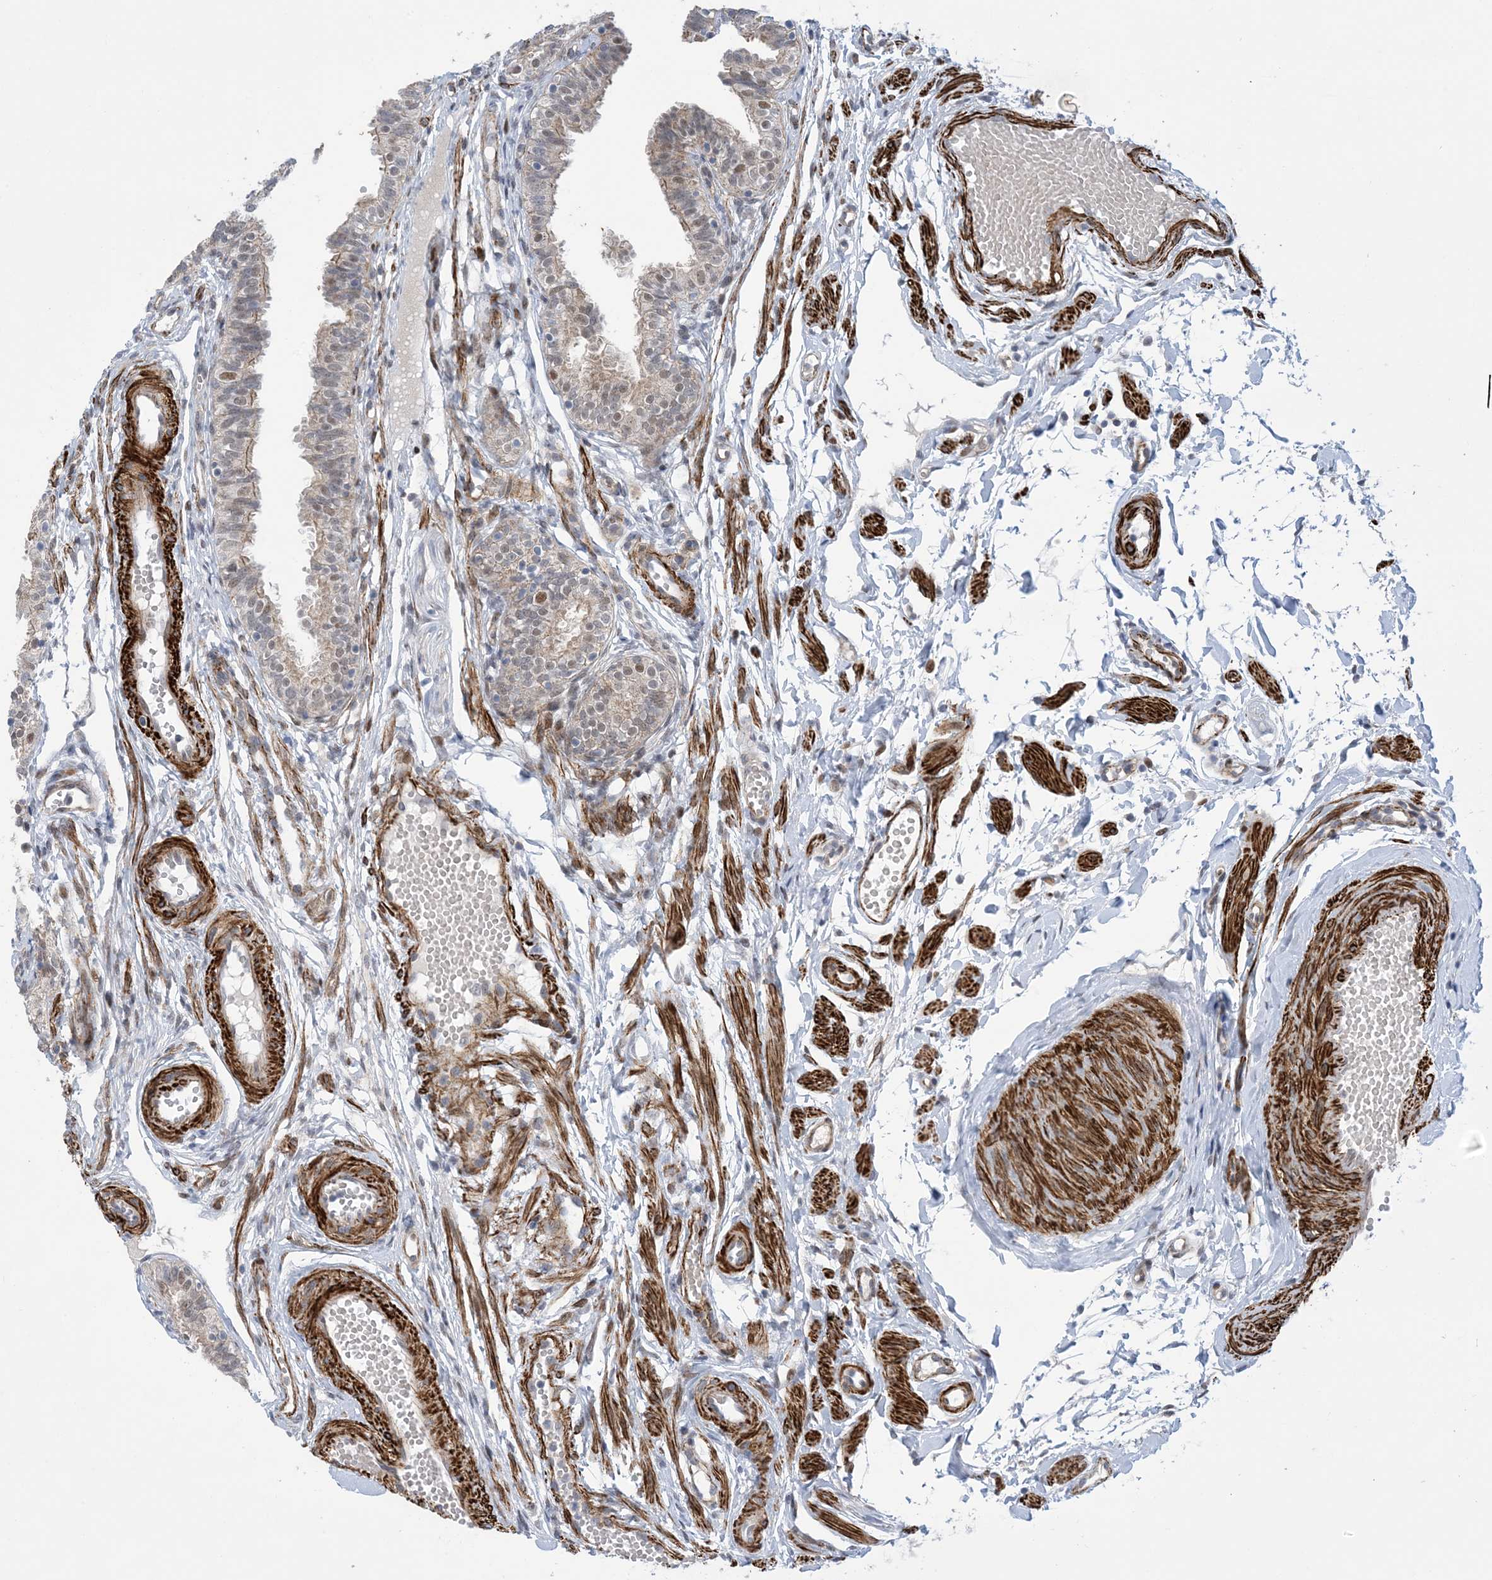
{"staining": {"intensity": "moderate", "quantity": "<25%", "location": "nuclear"}, "tissue": "fallopian tube", "cell_type": "Glandular cells", "image_type": "normal", "snomed": [{"axis": "morphology", "description": "Normal tissue, NOS"}, {"axis": "topography", "description": "Fallopian tube"}], "caption": "The micrograph exhibits immunohistochemical staining of benign fallopian tube. There is moderate nuclear staining is seen in about <25% of glandular cells.", "gene": "ZNF8", "patient": {"sex": "female", "age": 35}}